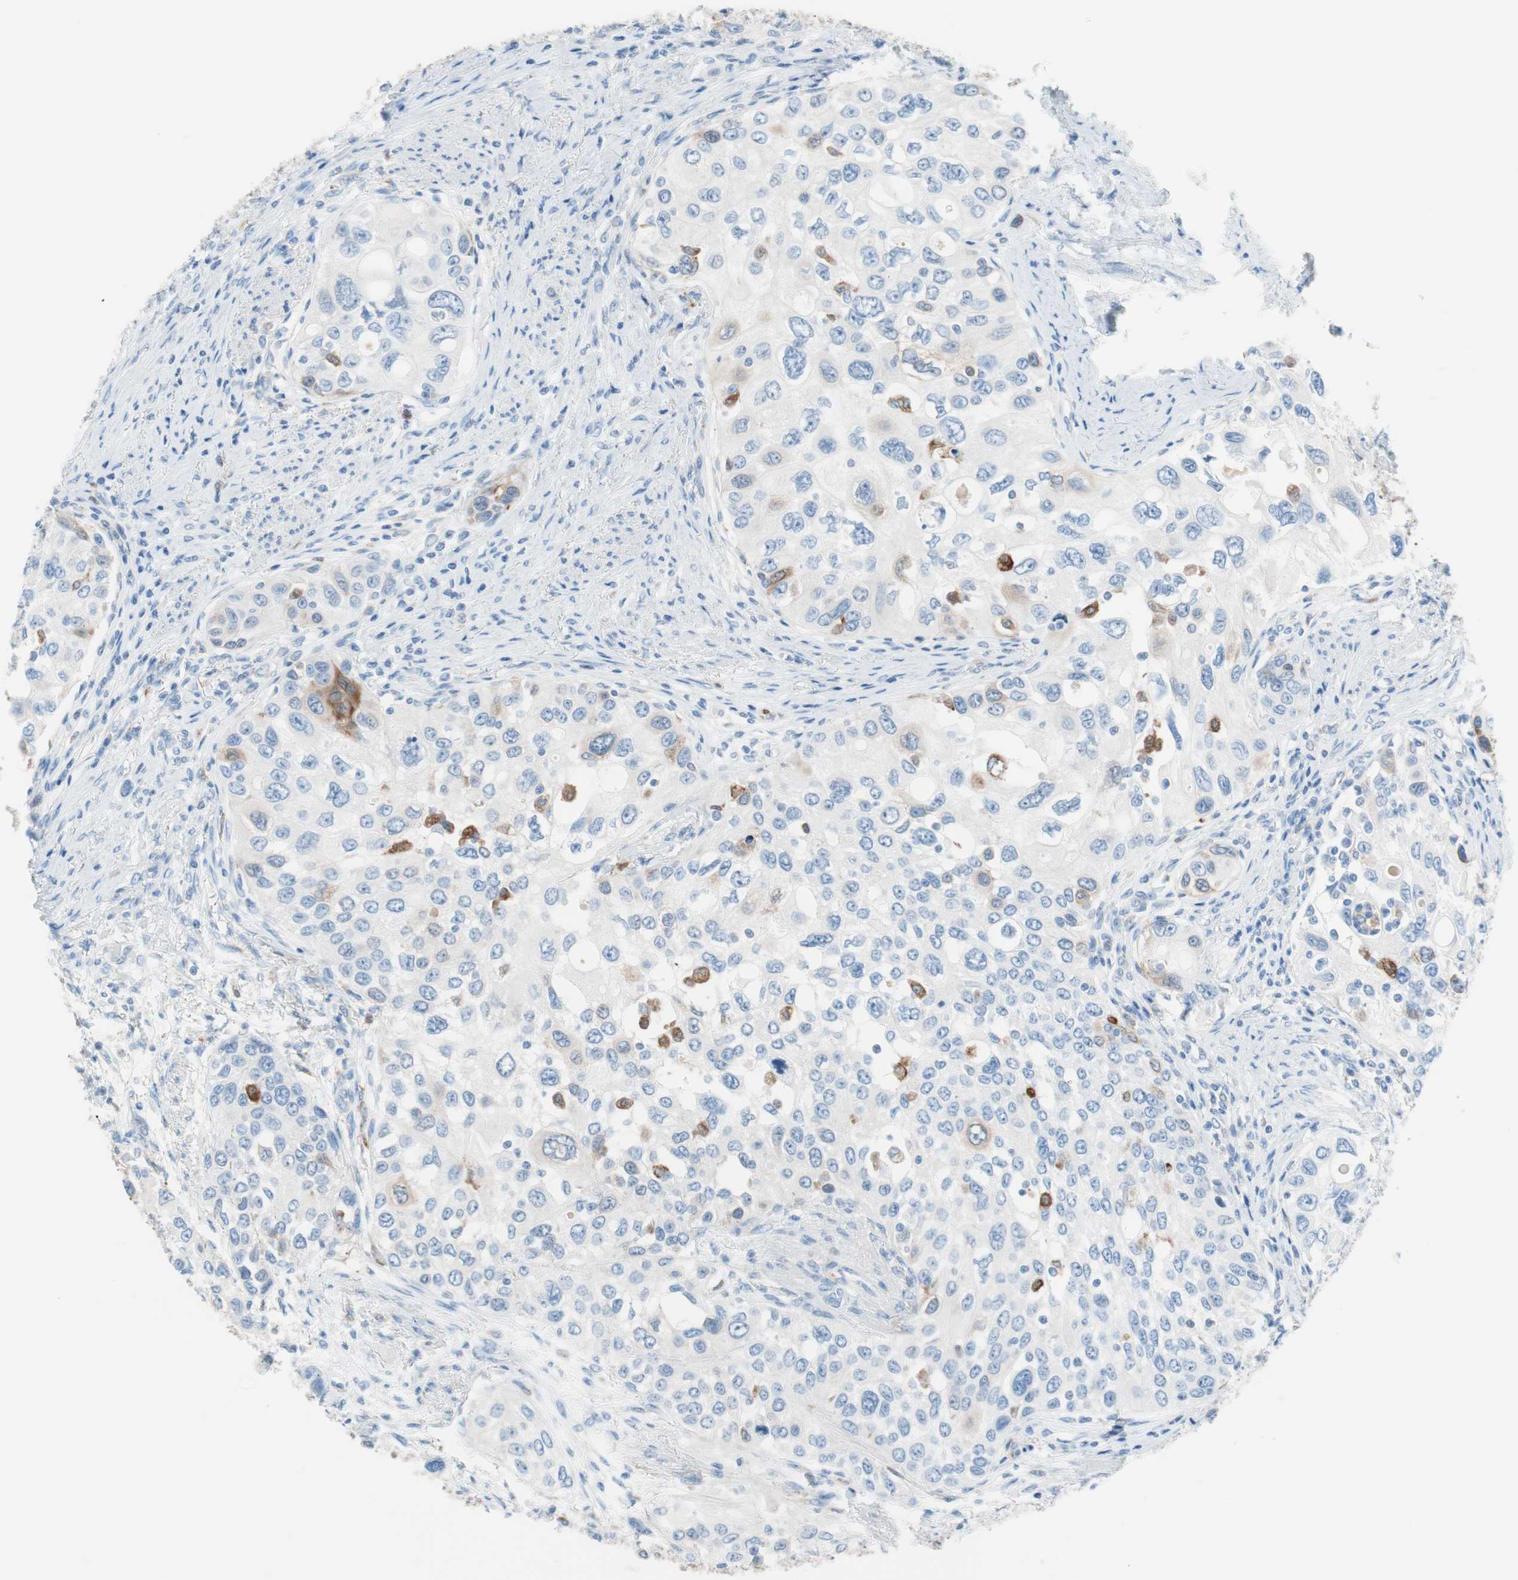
{"staining": {"intensity": "weak", "quantity": "<25%", "location": "cytoplasmic/membranous"}, "tissue": "urothelial cancer", "cell_type": "Tumor cells", "image_type": "cancer", "snomed": [{"axis": "morphology", "description": "Urothelial carcinoma, High grade"}, {"axis": "topography", "description": "Urinary bladder"}], "caption": "This image is of urothelial cancer stained with IHC to label a protein in brown with the nuclei are counter-stained blue. There is no positivity in tumor cells.", "gene": "GLUL", "patient": {"sex": "female", "age": 56}}